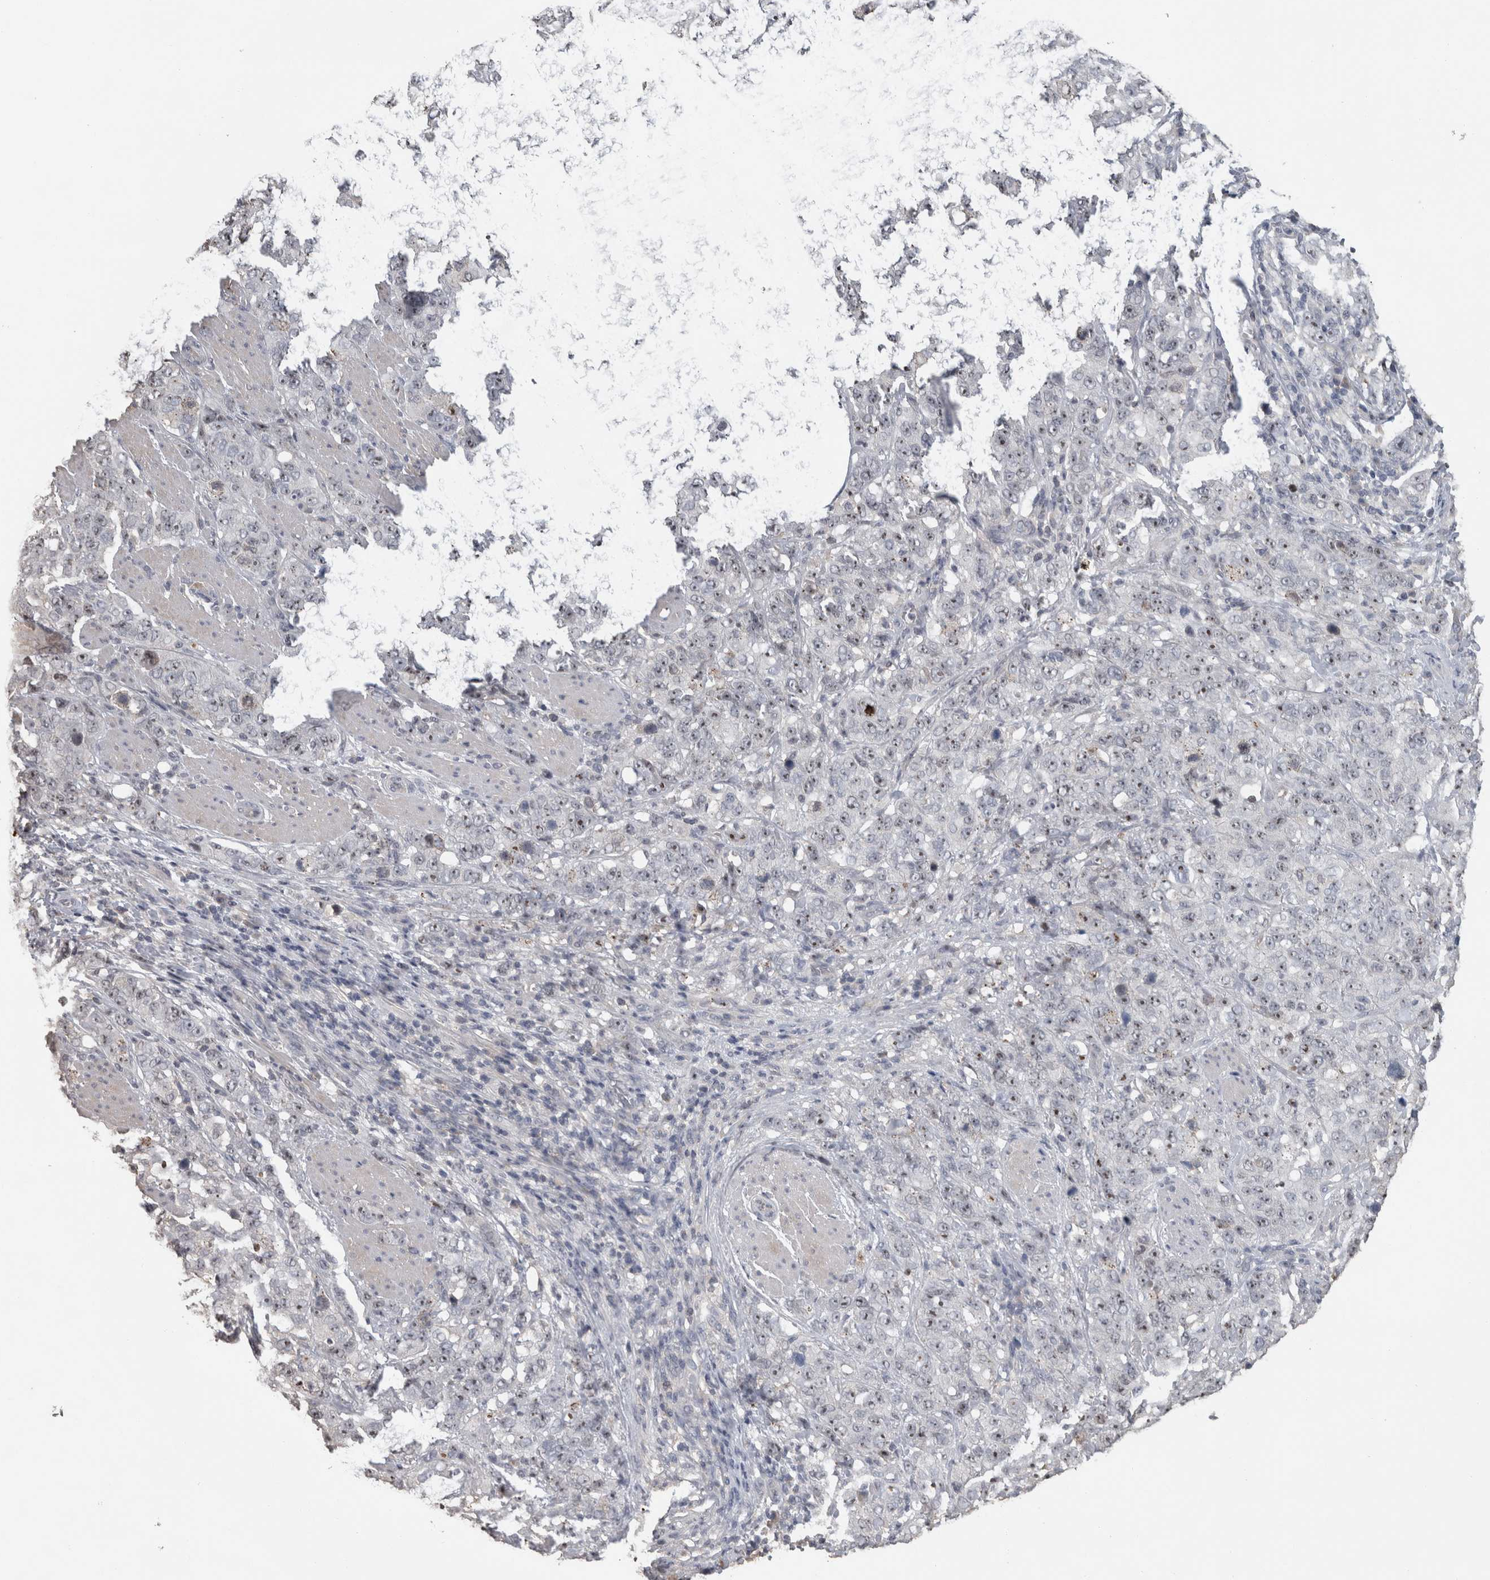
{"staining": {"intensity": "weak", "quantity": ">75%", "location": "nuclear"}, "tissue": "stomach cancer", "cell_type": "Tumor cells", "image_type": "cancer", "snomed": [{"axis": "morphology", "description": "Adenocarcinoma, NOS"}, {"axis": "topography", "description": "Stomach"}], "caption": "An immunohistochemistry image of neoplastic tissue is shown. Protein staining in brown shows weak nuclear positivity in adenocarcinoma (stomach) within tumor cells.", "gene": "RBM28", "patient": {"sex": "male", "age": 48}}